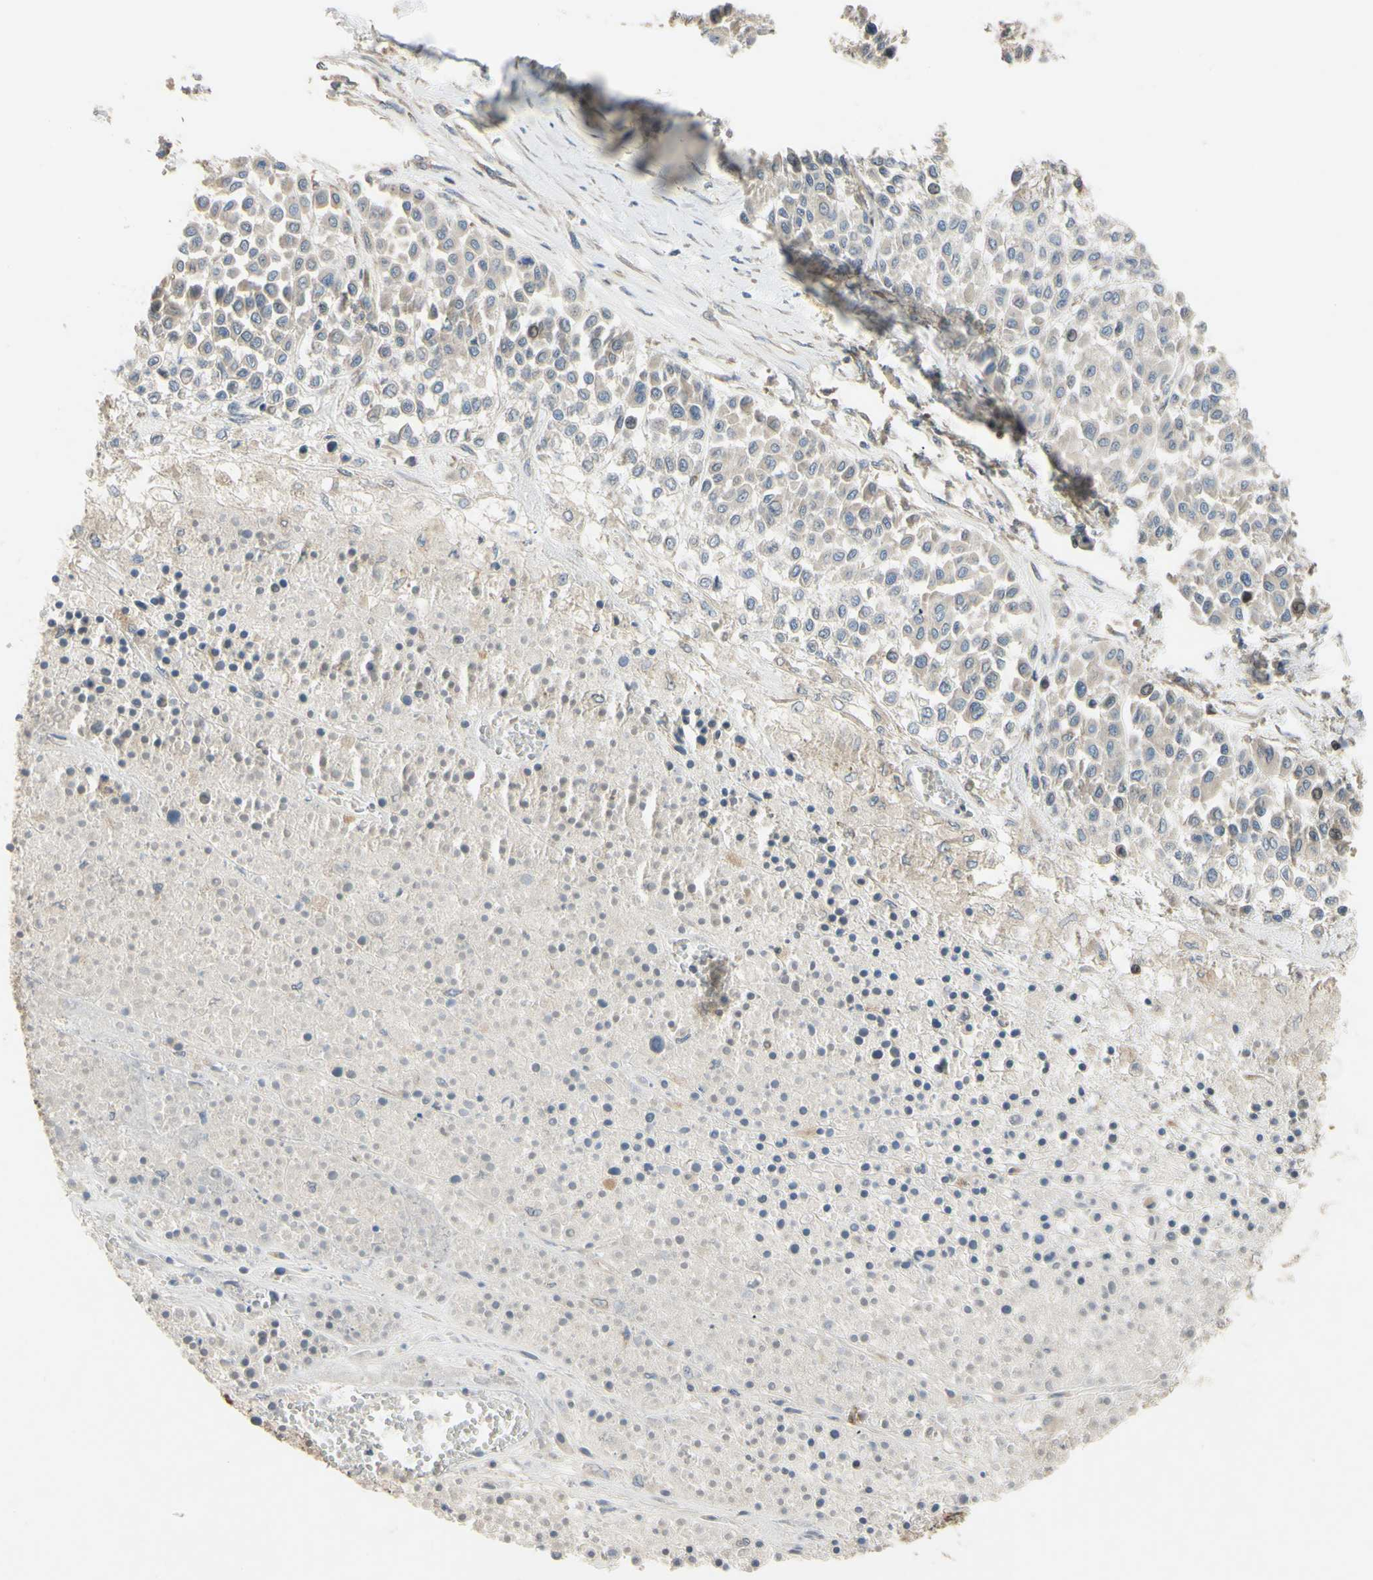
{"staining": {"intensity": "negative", "quantity": "none", "location": "none"}, "tissue": "melanoma", "cell_type": "Tumor cells", "image_type": "cancer", "snomed": [{"axis": "morphology", "description": "Malignant melanoma, Metastatic site"}, {"axis": "topography", "description": "Soft tissue"}], "caption": "This is an IHC photomicrograph of human melanoma. There is no positivity in tumor cells.", "gene": "SPTLC1", "patient": {"sex": "male", "age": 41}}